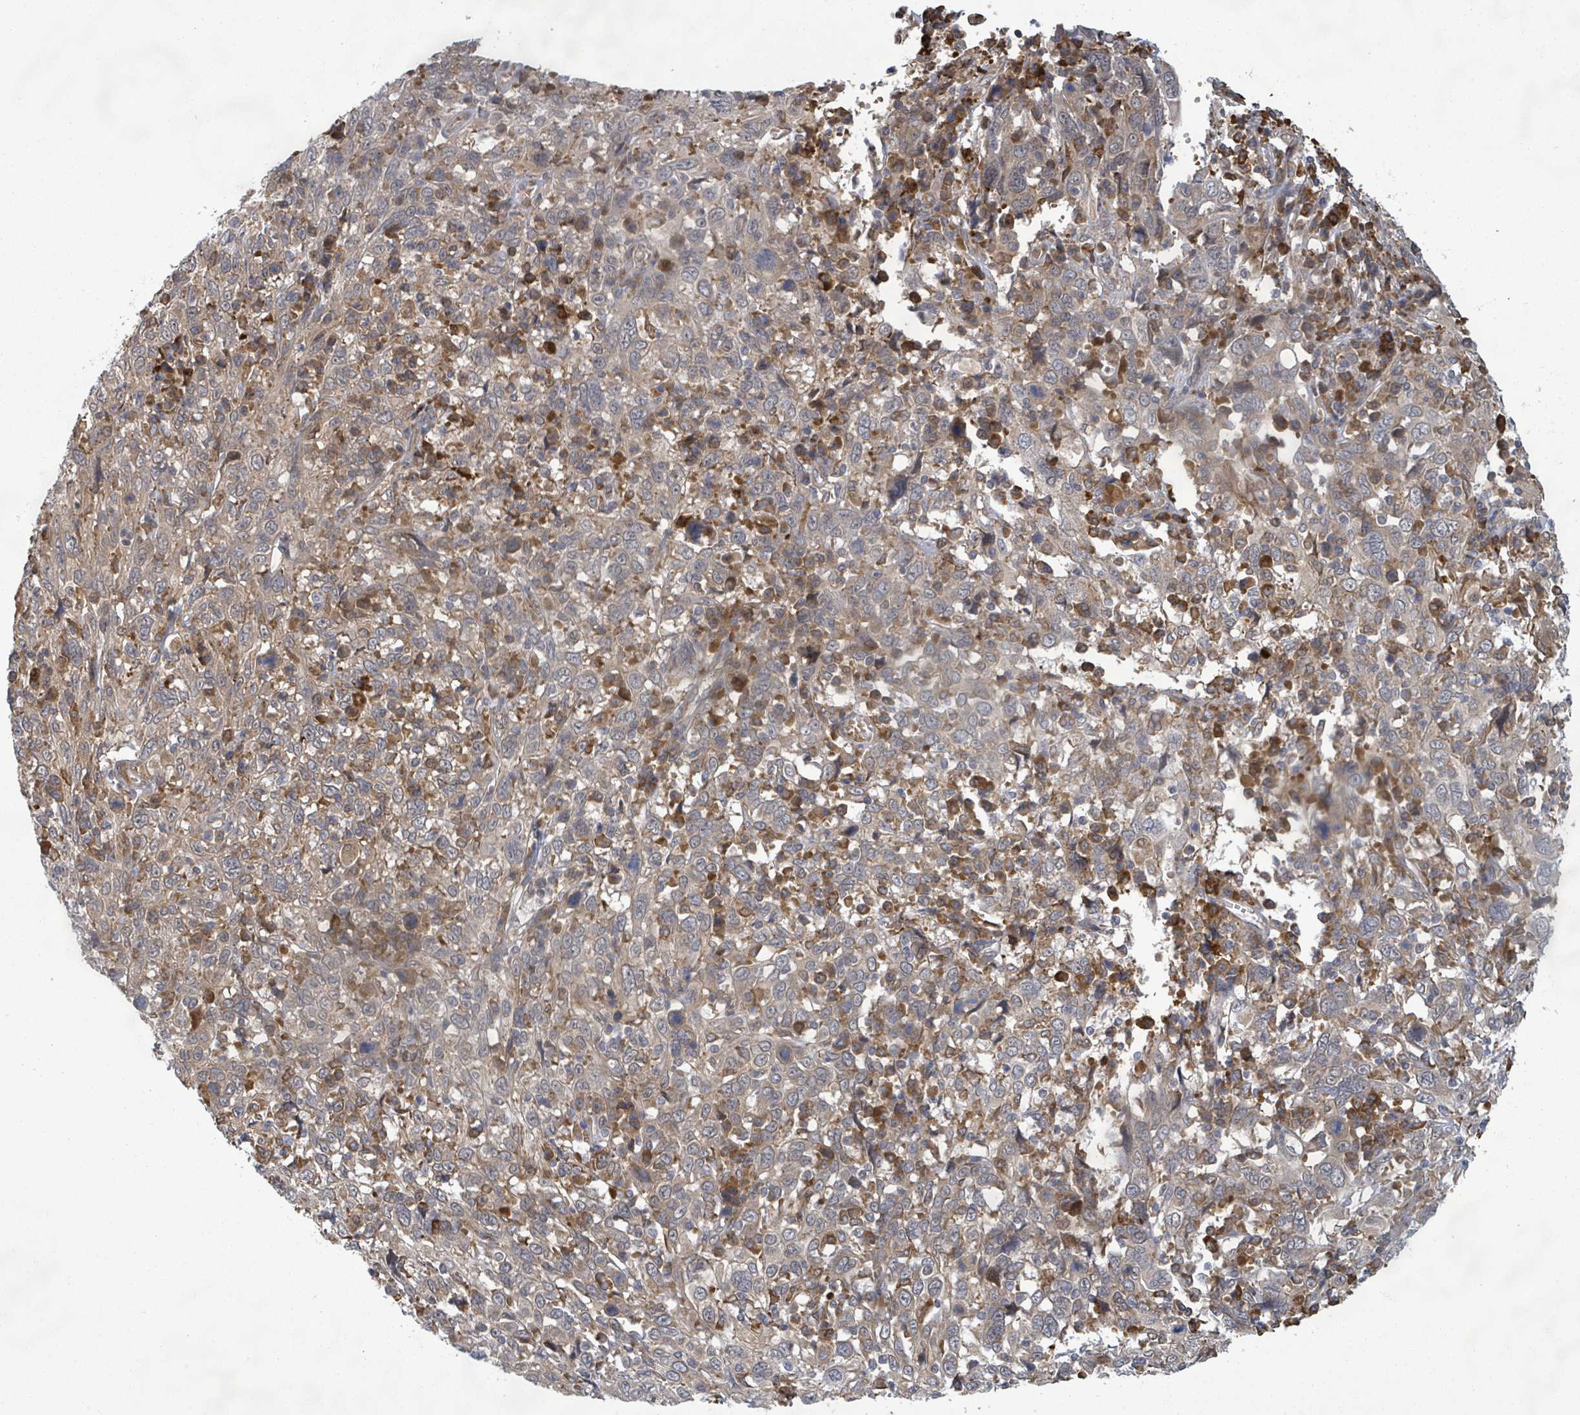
{"staining": {"intensity": "weak", "quantity": "25%-75%", "location": "cytoplasmic/membranous"}, "tissue": "cervical cancer", "cell_type": "Tumor cells", "image_type": "cancer", "snomed": [{"axis": "morphology", "description": "Squamous cell carcinoma, NOS"}, {"axis": "topography", "description": "Cervix"}], "caption": "Tumor cells exhibit low levels of weak cytoplasmic/membranous staining in approximately 25%-75% of cells in human cervical cancer (squamous cell carcinoma). Using DAB (3,3'-diaminobenzidine) (brown) and hematoxylin (blue) stains, captured at high magnification using brightfield microscopy.", "gene": "SHROOM2", "patient": {"sex": "female", "age": 46}}